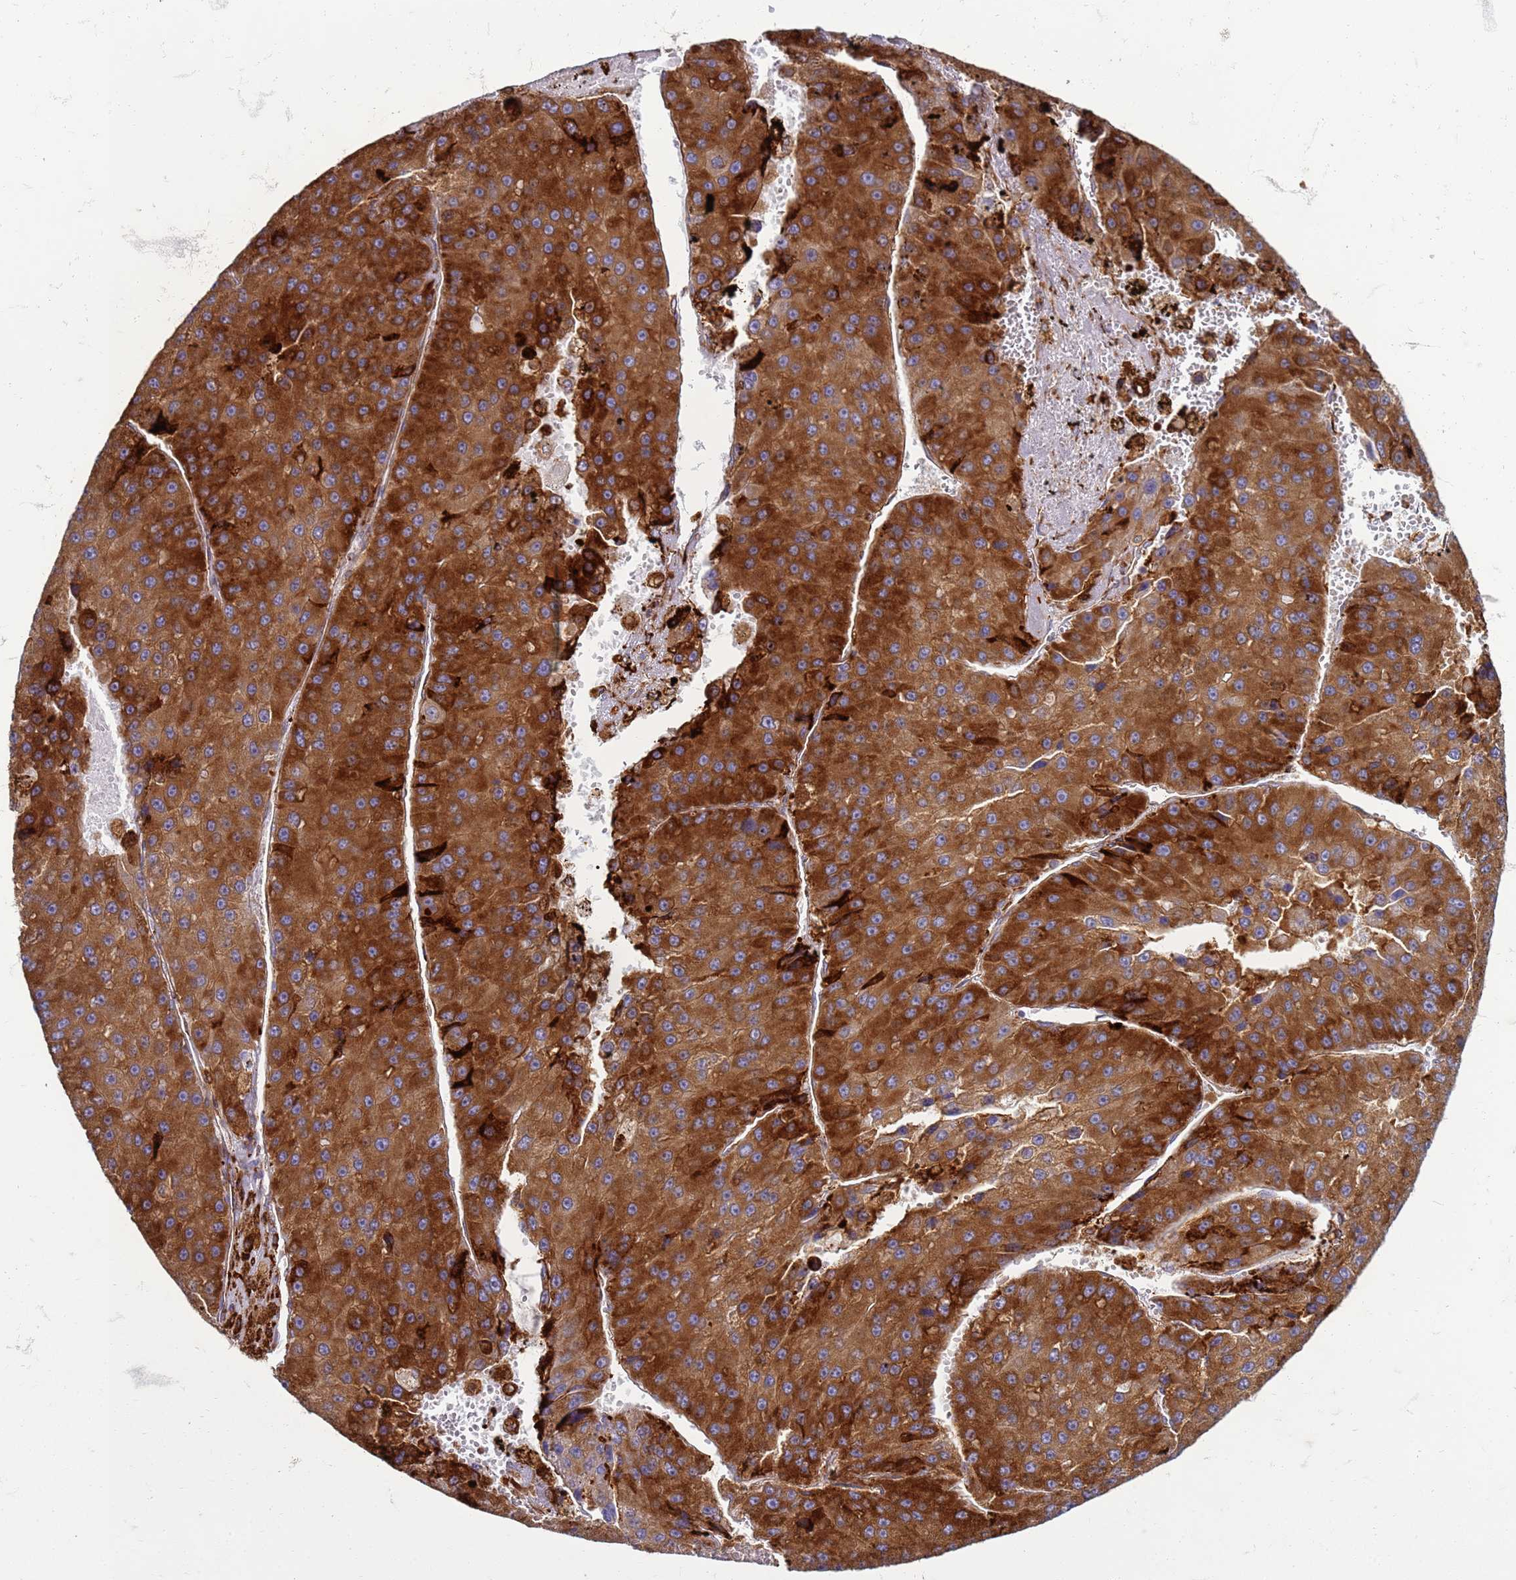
{"staining": {"intensity": "strong", "quantity": ">75%", "location": "cytoplasmic/membranous"}, "tissue": "liver cancer", "cell_type": "Tumor cells", "image_type": "cancer", "snomed": [{"axis": "morphology", "description": "Carcinoma, Hepatocellular, NOS"}, {"axis": "topography", "description": "Liver"}], "caption": "A brown stain highlights strong cytoplasmic/membranous positivity of a protein in liver hepatocellular carcinoma tumor cells. Using DAB (3,3'-diaminobenzidine) (brown) and hematoxylin (blue) stains, captured at high magnification using brightfield microscopy.", "gene": "PDK3", "patient": {"sex": "female", "age": 73}}